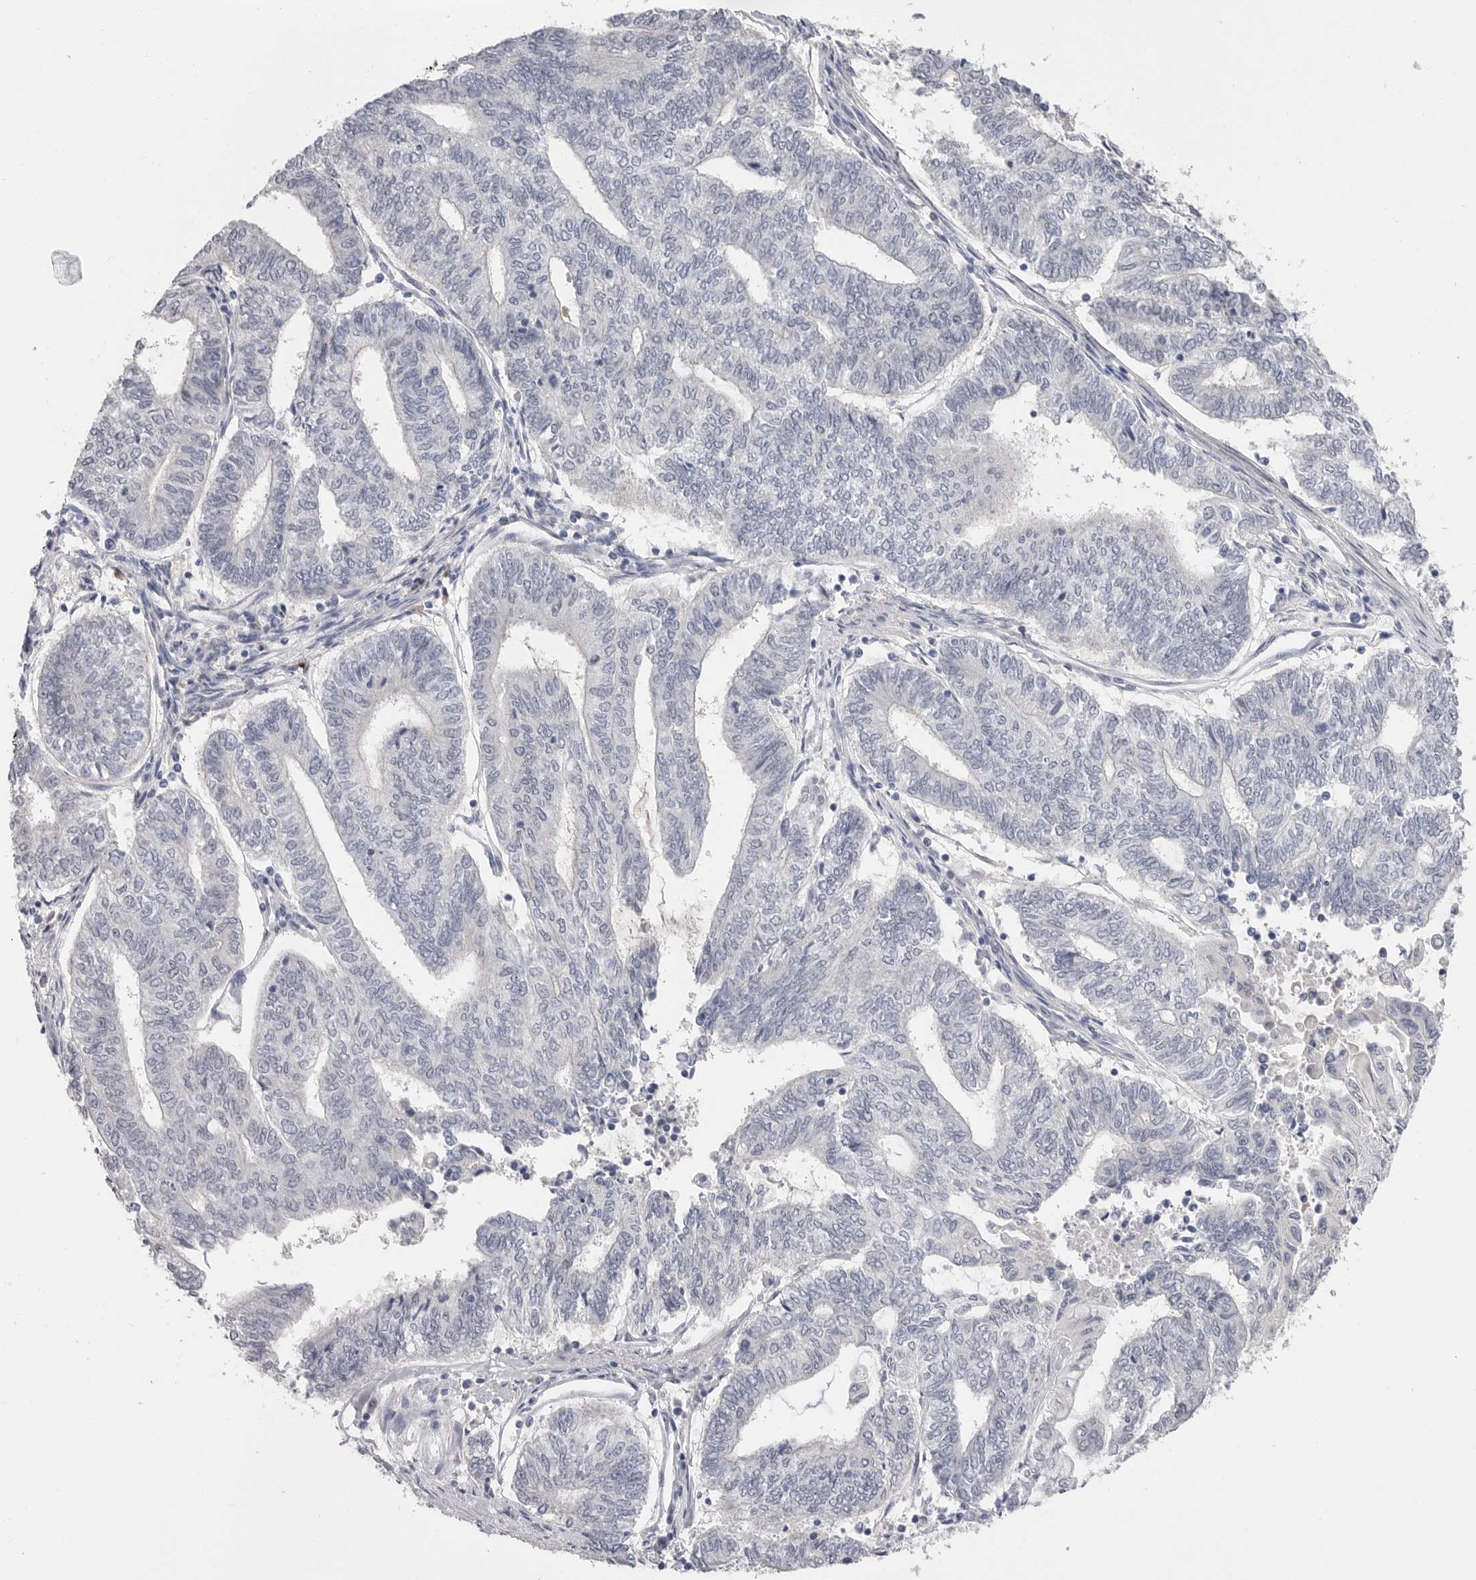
{"staining": {"intensity": "negative", "quantity": "none", "location": "none"}, "tissue": "endometrial cancer", "cell_type": "Tumor cells", "image_type": "cancer", "snomed": [{"axis": "morphology", "description": "Adenocarcinoma, NOS"}, {"axis": "topography", "description": "Uterus"}, {"axis": "topography", "description": "Endometrium"}], "caption": "High magnification brightfield microscopy of endometrial adenocarcinoma stained with DAB (3,3'-diaminobenzidine) (brown) and counterstained with hematoxylin (blue): tumor cells show no significant staining.", "gene": "PLEKHF1", "patient": {"sex": "female", "age": 70}}